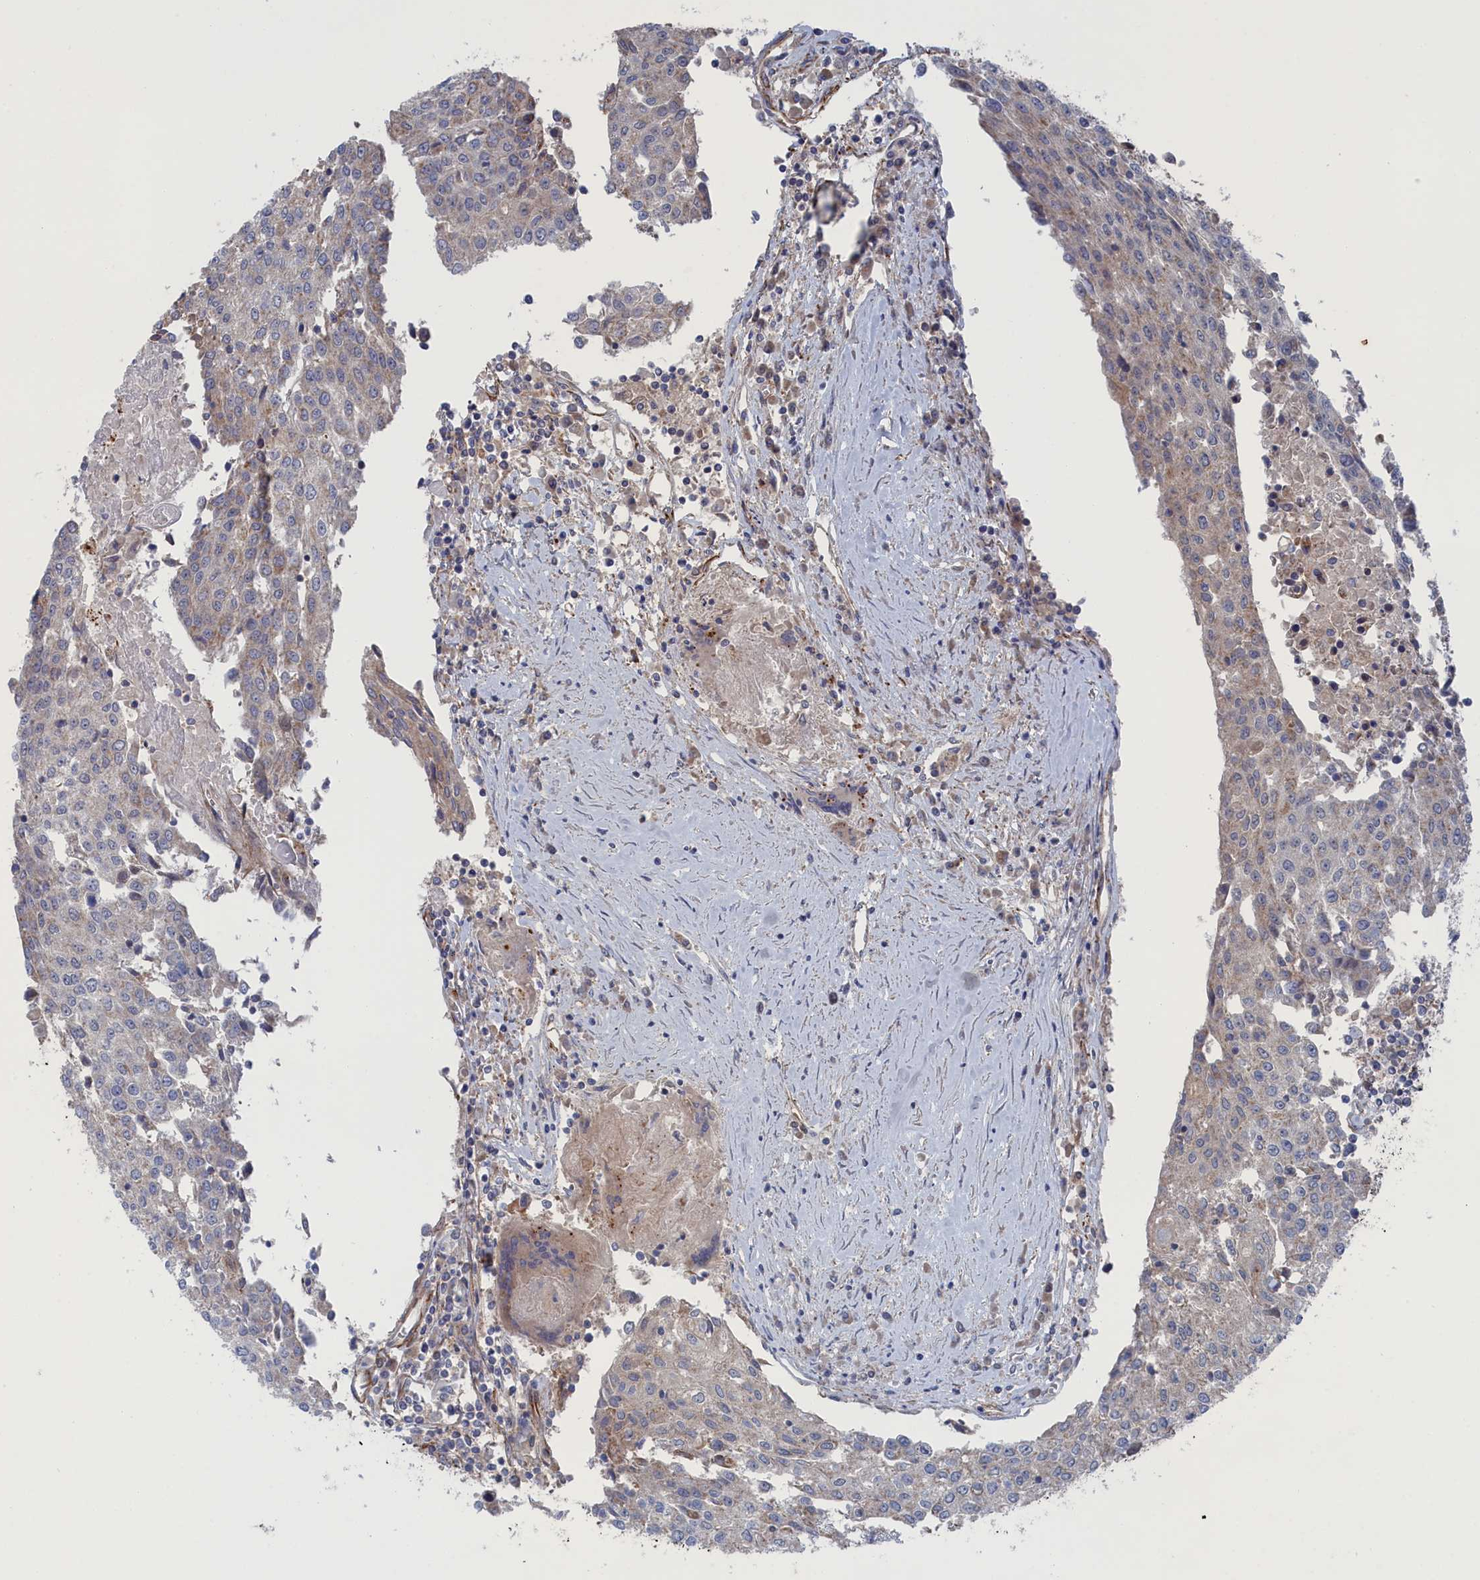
{"staining": {"intensity": "weak", "quantity": "25%-75%", "location": "cytoplasmic/membranous"}, "tissue": "urothelial cancer", "cell_type": "Tumor cells", "image_type": "cancer", "snomed": [{"axis": "morphology", "description": "Urothelial carcinoma, High grade"}, {"axis": "topography", "description": "Urinary bladder"}], "caption": "Approximately 25%-75% of tumor cells in urothelial carcinoma (high-grade) demonstrate weak cytoplasmic/membranous protein positivity as visualized by brown immunohistochemical staining.", "gene": "FILIP1L", "patient": {"sex": "female", "age": 85}}